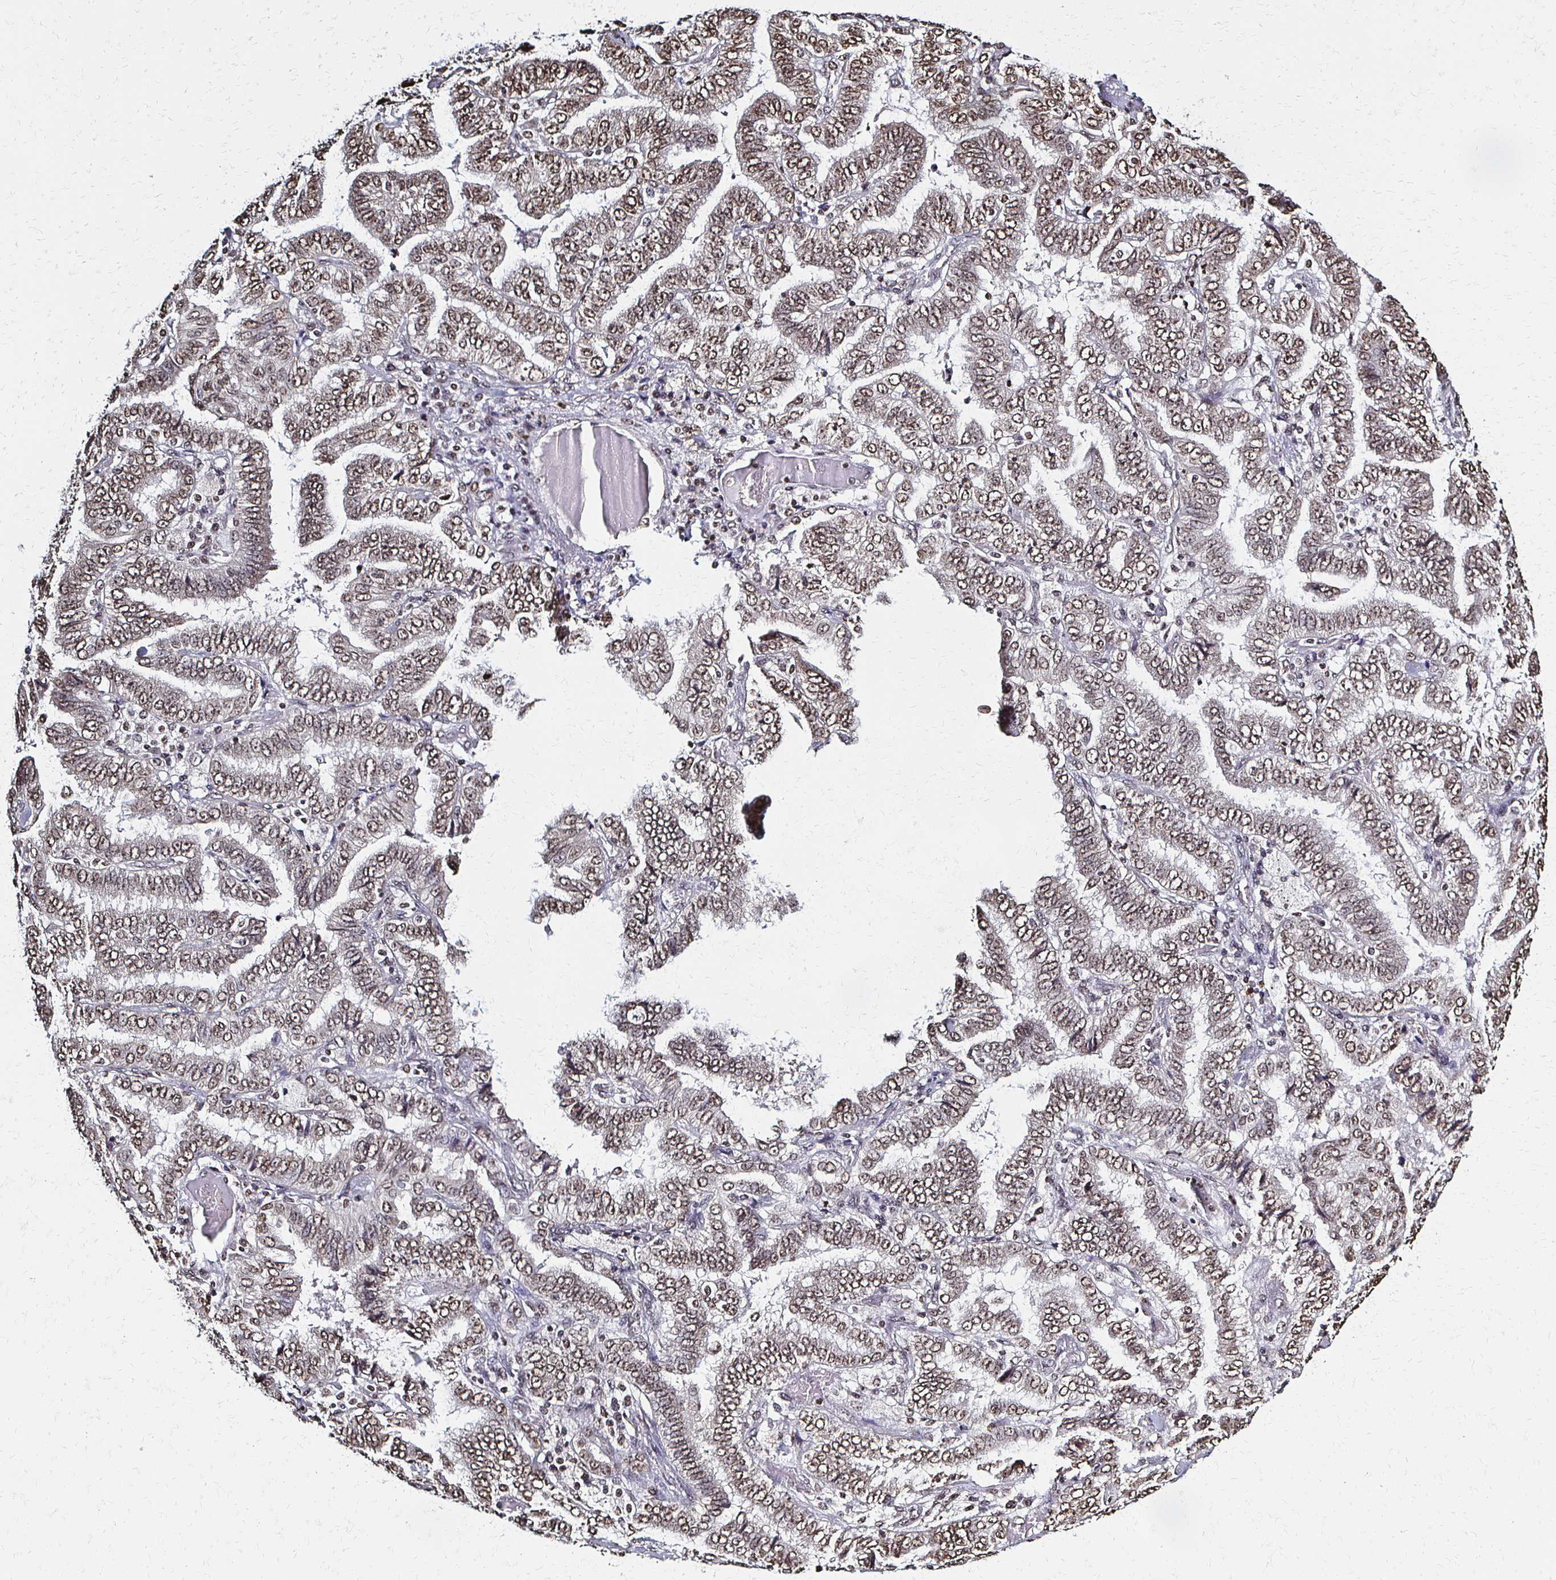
{"staining": {"intensity": "moderate", "quantity": ">75%", "location": "nuclear"}, "tissue": "lung cancer", "cell_type": "Tumor cells", "image_type": "cancer", "snomed": [{"axis": "morphology", "description": "Aneuploidy"}, {"axis": "morphology", "description": "Adenocarcinoma, NOS"}, {"axis": "morphology", "description": "Adenocarcinoma, metastatic, NOS"}, {"axis": "topography", "description": "Lymph node"}, {"axis": "topography", "description": "Lung"}], "caption": "Protein expression analysis of lung cancer displays moderate nuclear expression in about >75% of tumor cells.", "gene": "HOXA9", "patient": {"sex": "female", "age": 48}}